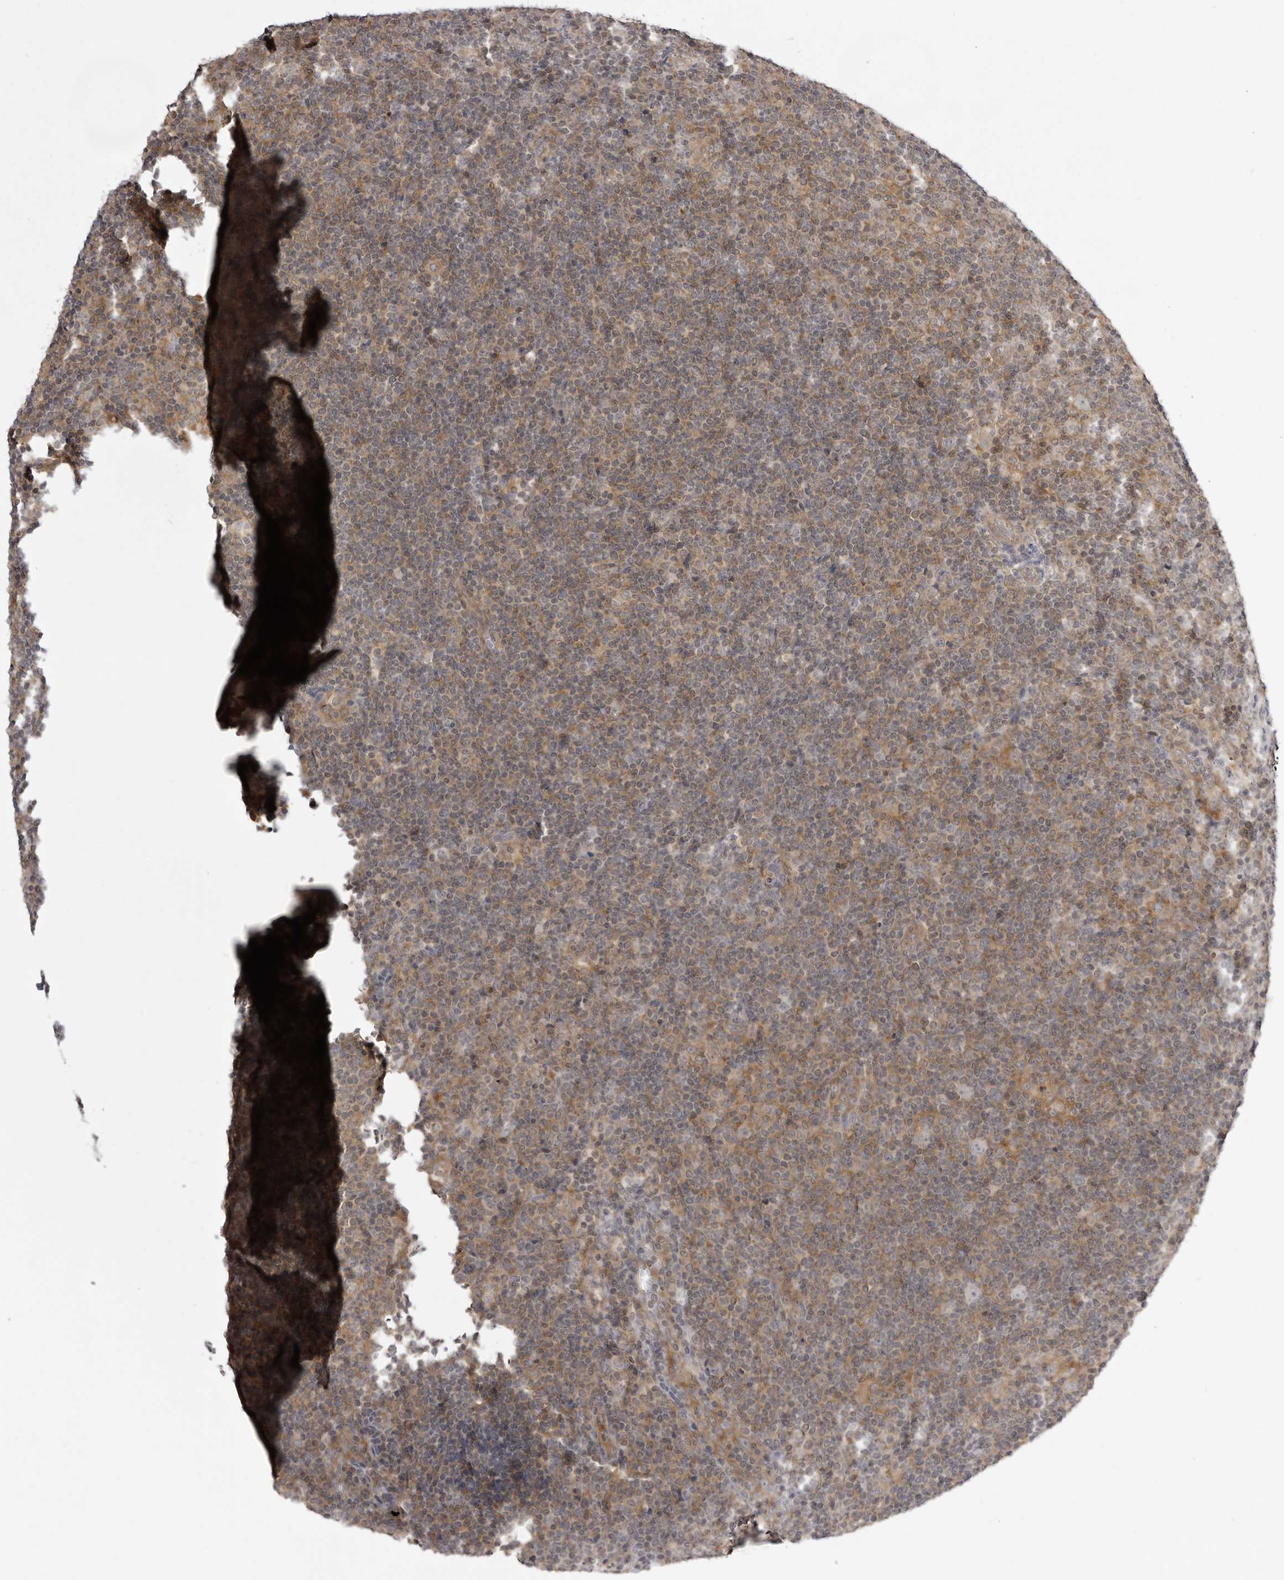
{"staining": {"intensity": "negative", "quantity": "none", "location": "none"}, "tissue": "lymphoma", "cell_type": "Tumor cells", "image_type": "cancer", "snomed": [{"axis": "morphology", "description": "Hodgkin's disease, NOS"}, {"axis": "topography", "description": "Lymph node"}], "caption": "A photomicrograph of human lymphoma is negative for staining in tumor cells.", "gene": "USP43", "patient": {"sex": "female", "age": 57}}